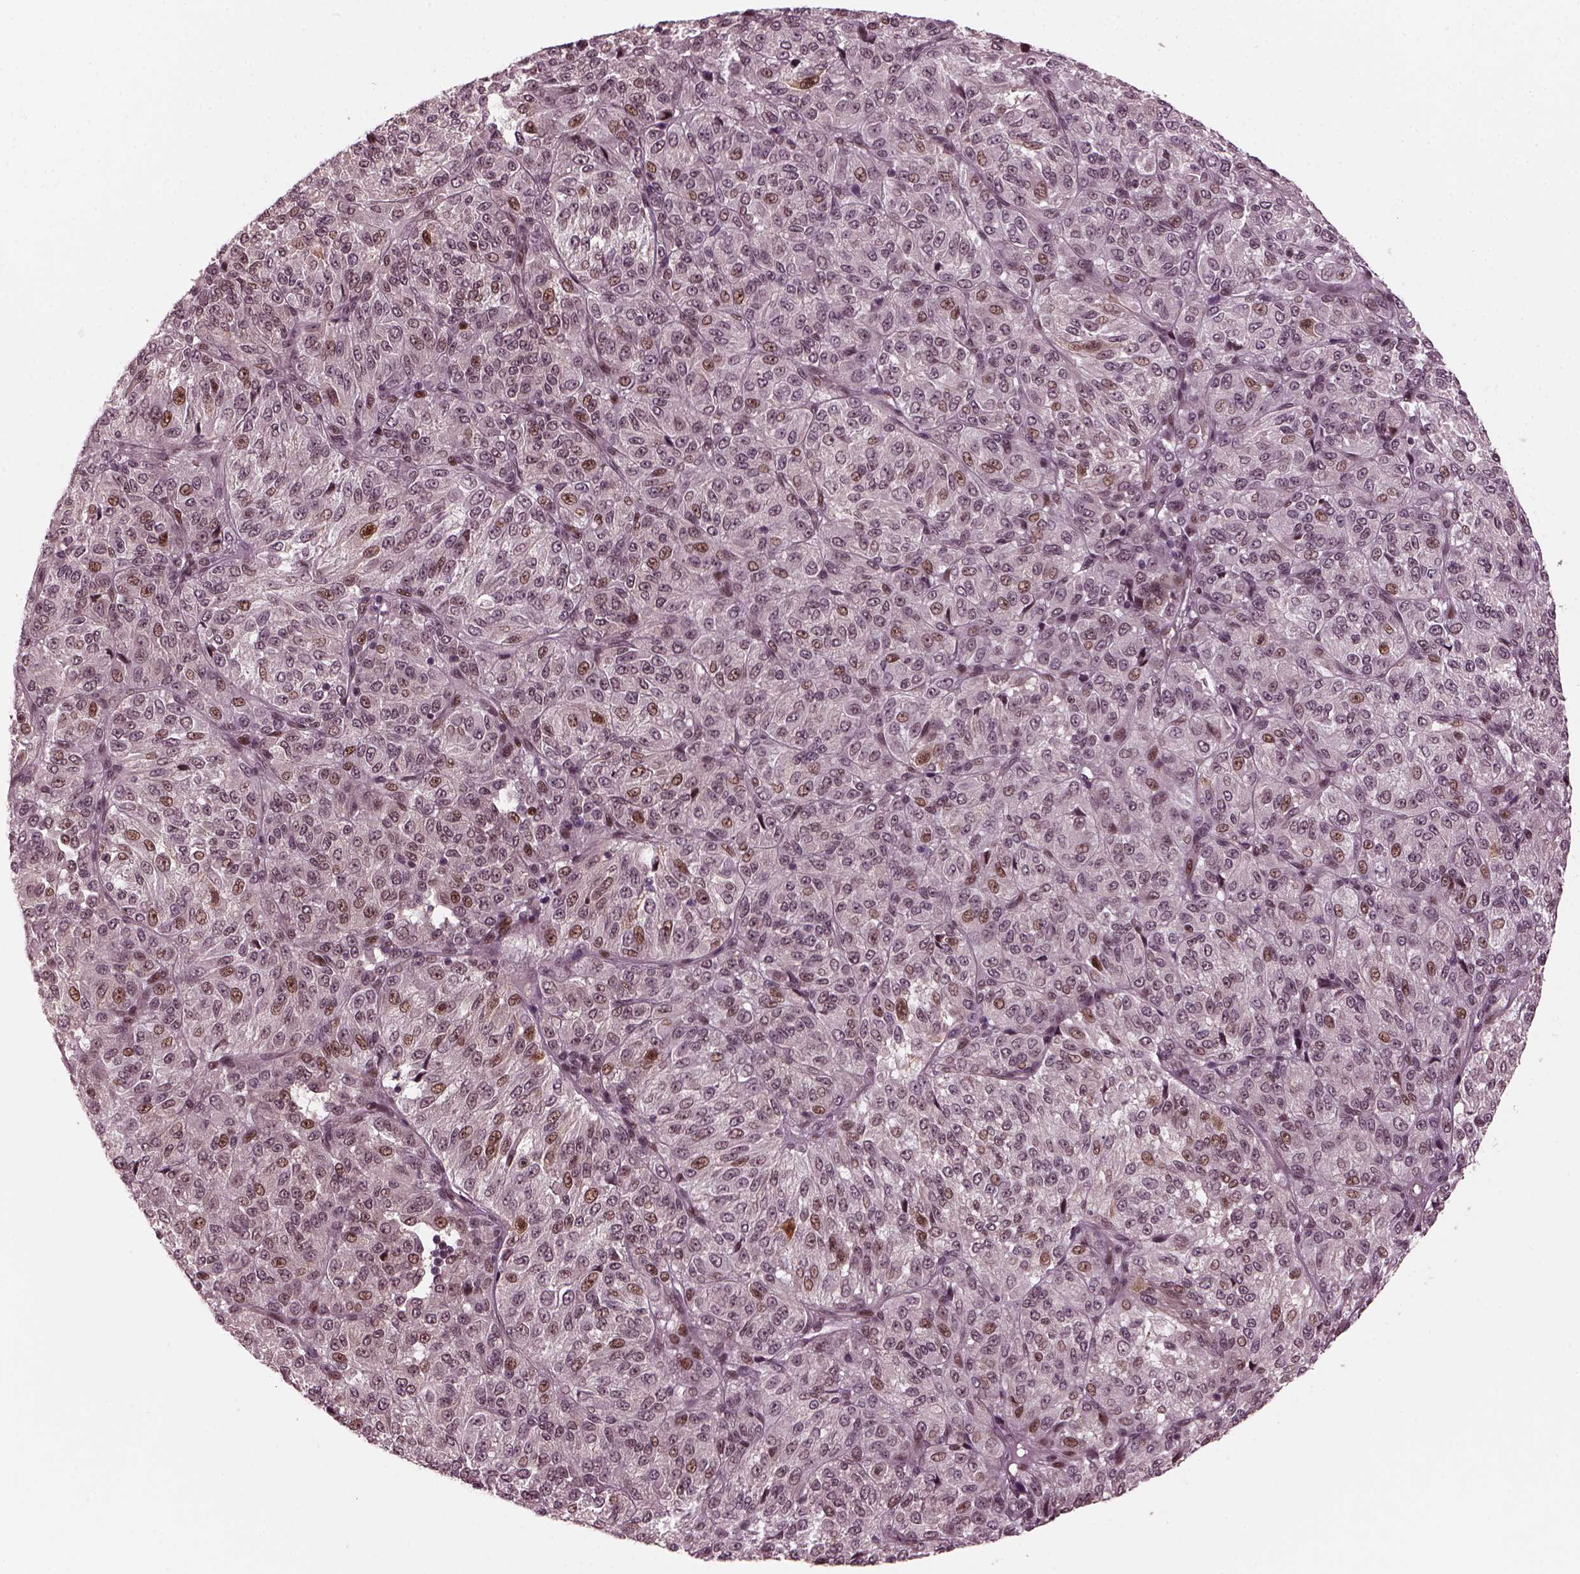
{"staining": {"intensity": "moderate", "quantity": "25%-75%", "location": "nuclear"}, "tissue": "melanoma", "cell_type": "Tumor cells", "image_type": "cancer", "snomed": [{"axis": "morphology", "description": "Malignant melanoma, Metastatic site"}, {"axis": "topography", "description": "Brain"}], "caption": "Human melanoma stained for a protein (brown) exhibits moderate nuclear positive positivity in about 25%-75% of tumor cells.", "gene": "TRIB3", "patient": {"sex": "female", "age": 56}}